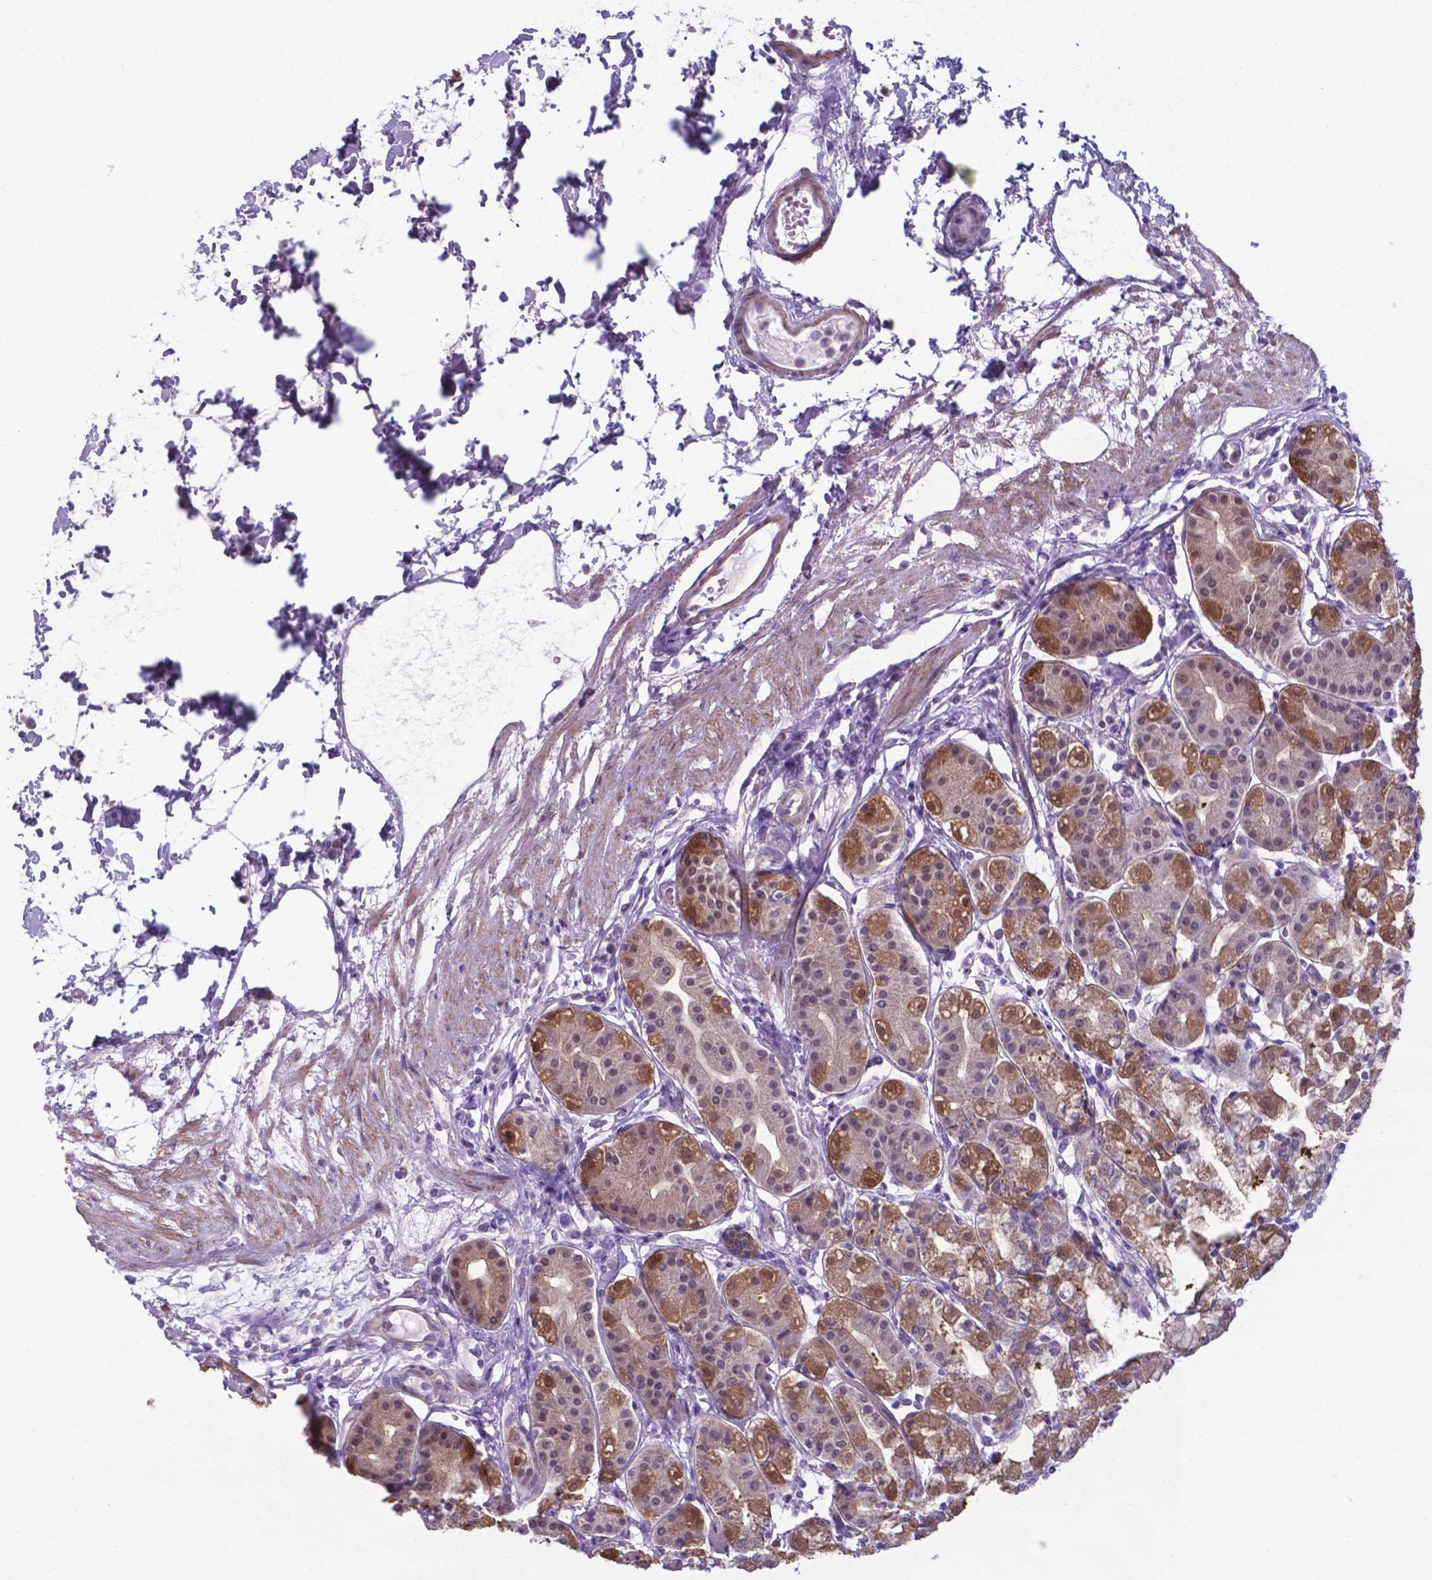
{"staining": {"intensity": "moderate", "quantity": "<25%", "location": "cytoplasmic/membranous"}, "tissue": "stomach", "cell_type": "Glandular cells", "image_type": "normal", "snomed": [{"axis": "morphology", "description": "Normal tissue, NOS"}, {"axis": "topography", "description": "Skeletal muscle"}, {"axis": "topography", "description": "Stomach"}], "caption": "Immunohistochemistry of benign human stomach reveals low levels of moderate cytoplasmic/membranous staining in about <25% of glandular cells.", "gene": "AP5B1", "patient": {"sex": "female", "age": 57}}